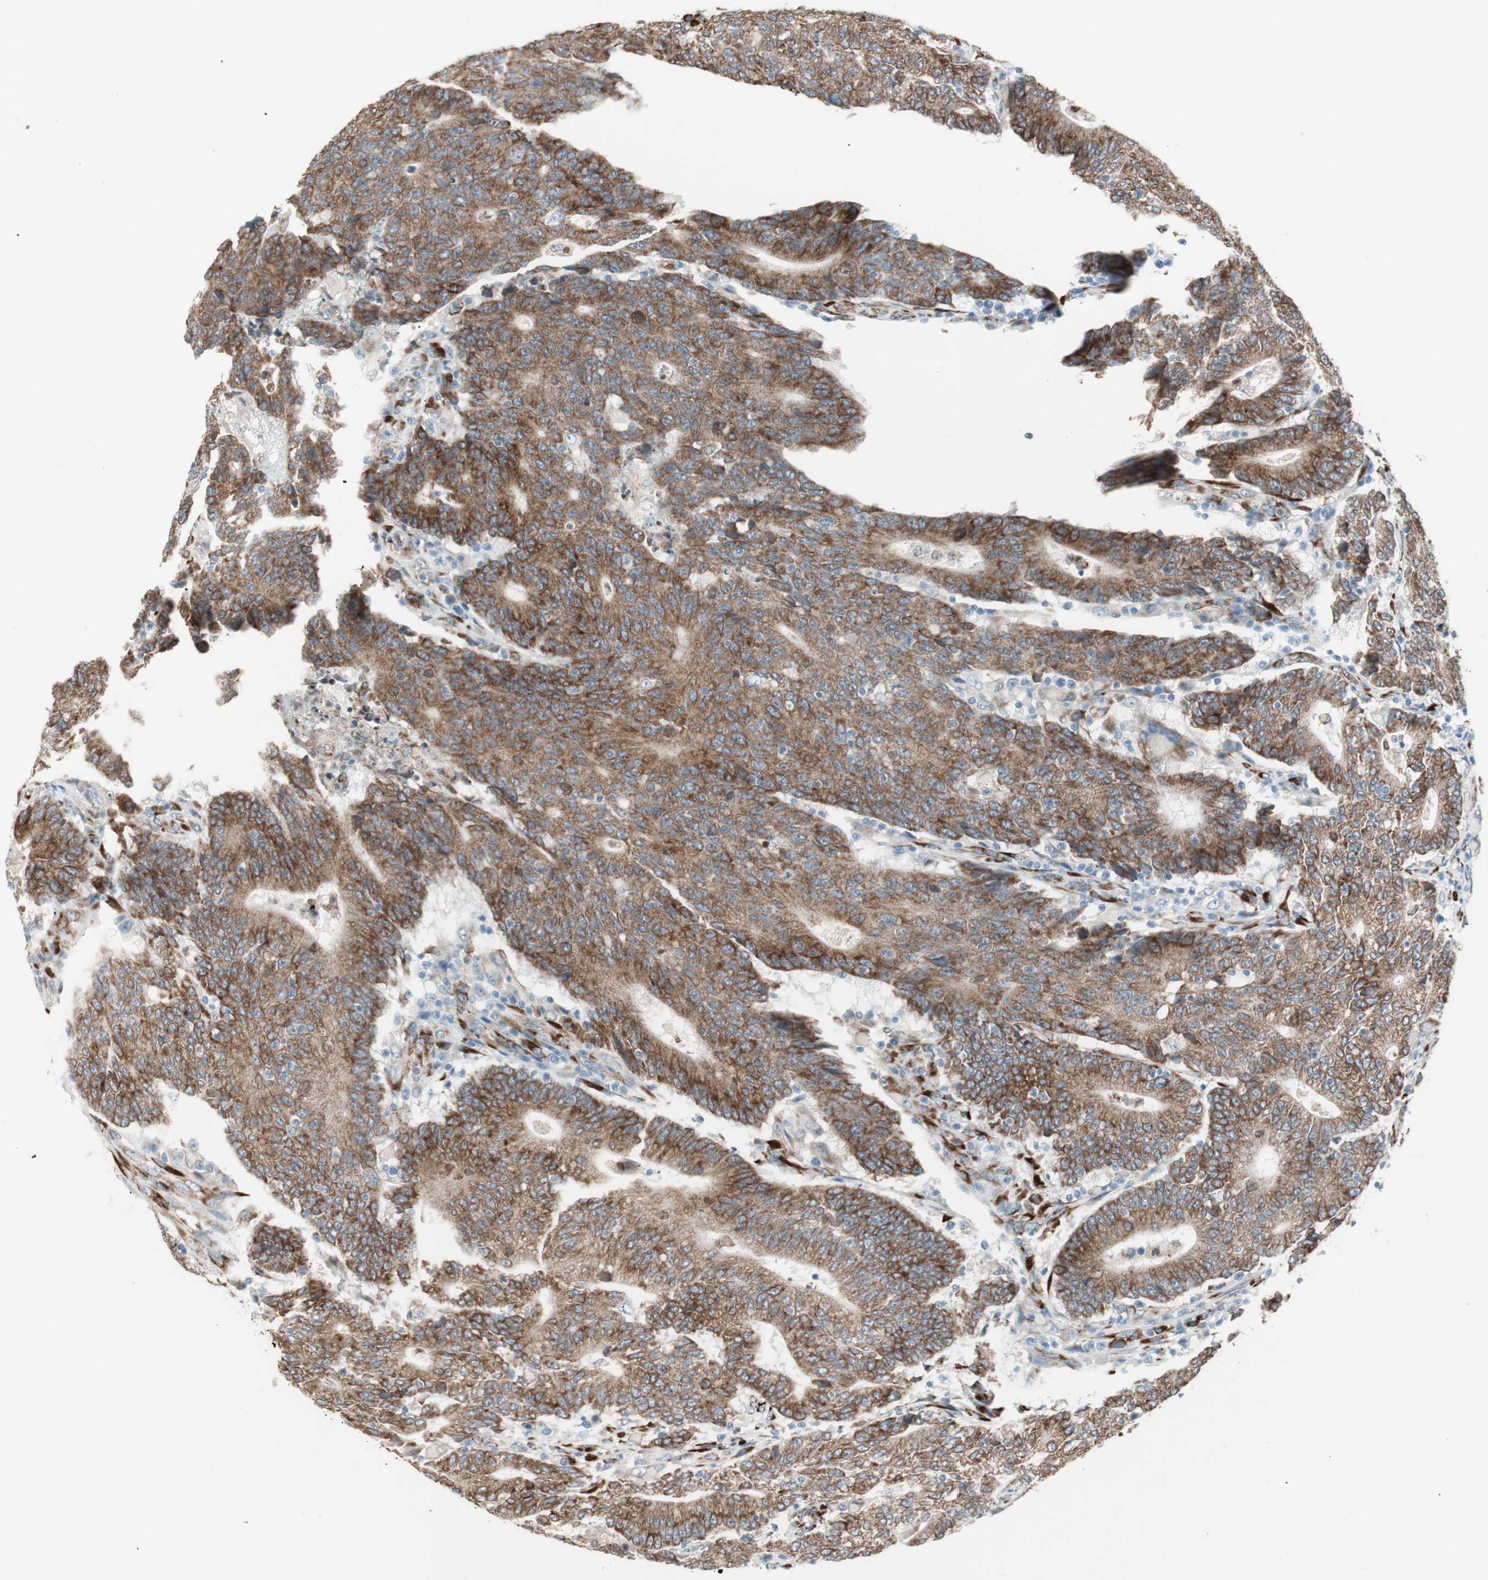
{"staining": {"intensity": "strong", "quantity": ">75%", "location": "cytoplasmic/membranous"}, "tissue": "colorectal cancer", "cell_type": "Tumor cells", "image_type": "cancer", "snomed": [{"axis": "morphology", "description": "Normal tissue, NOS"}, {"axis": "morphology", "description": "Adenocarcinoma, NOS"}, {"axis": "topography", "description": "Colon"}], "caption": "Immunohistochemistry (IHC) (DAB) staining of human colorectal cancer reveals strong cytoplasmic/membranous protein expression in about >75% of tumor cells.", "gene": "P4HTM", "patient": {"sex": "female", "age": 75}}